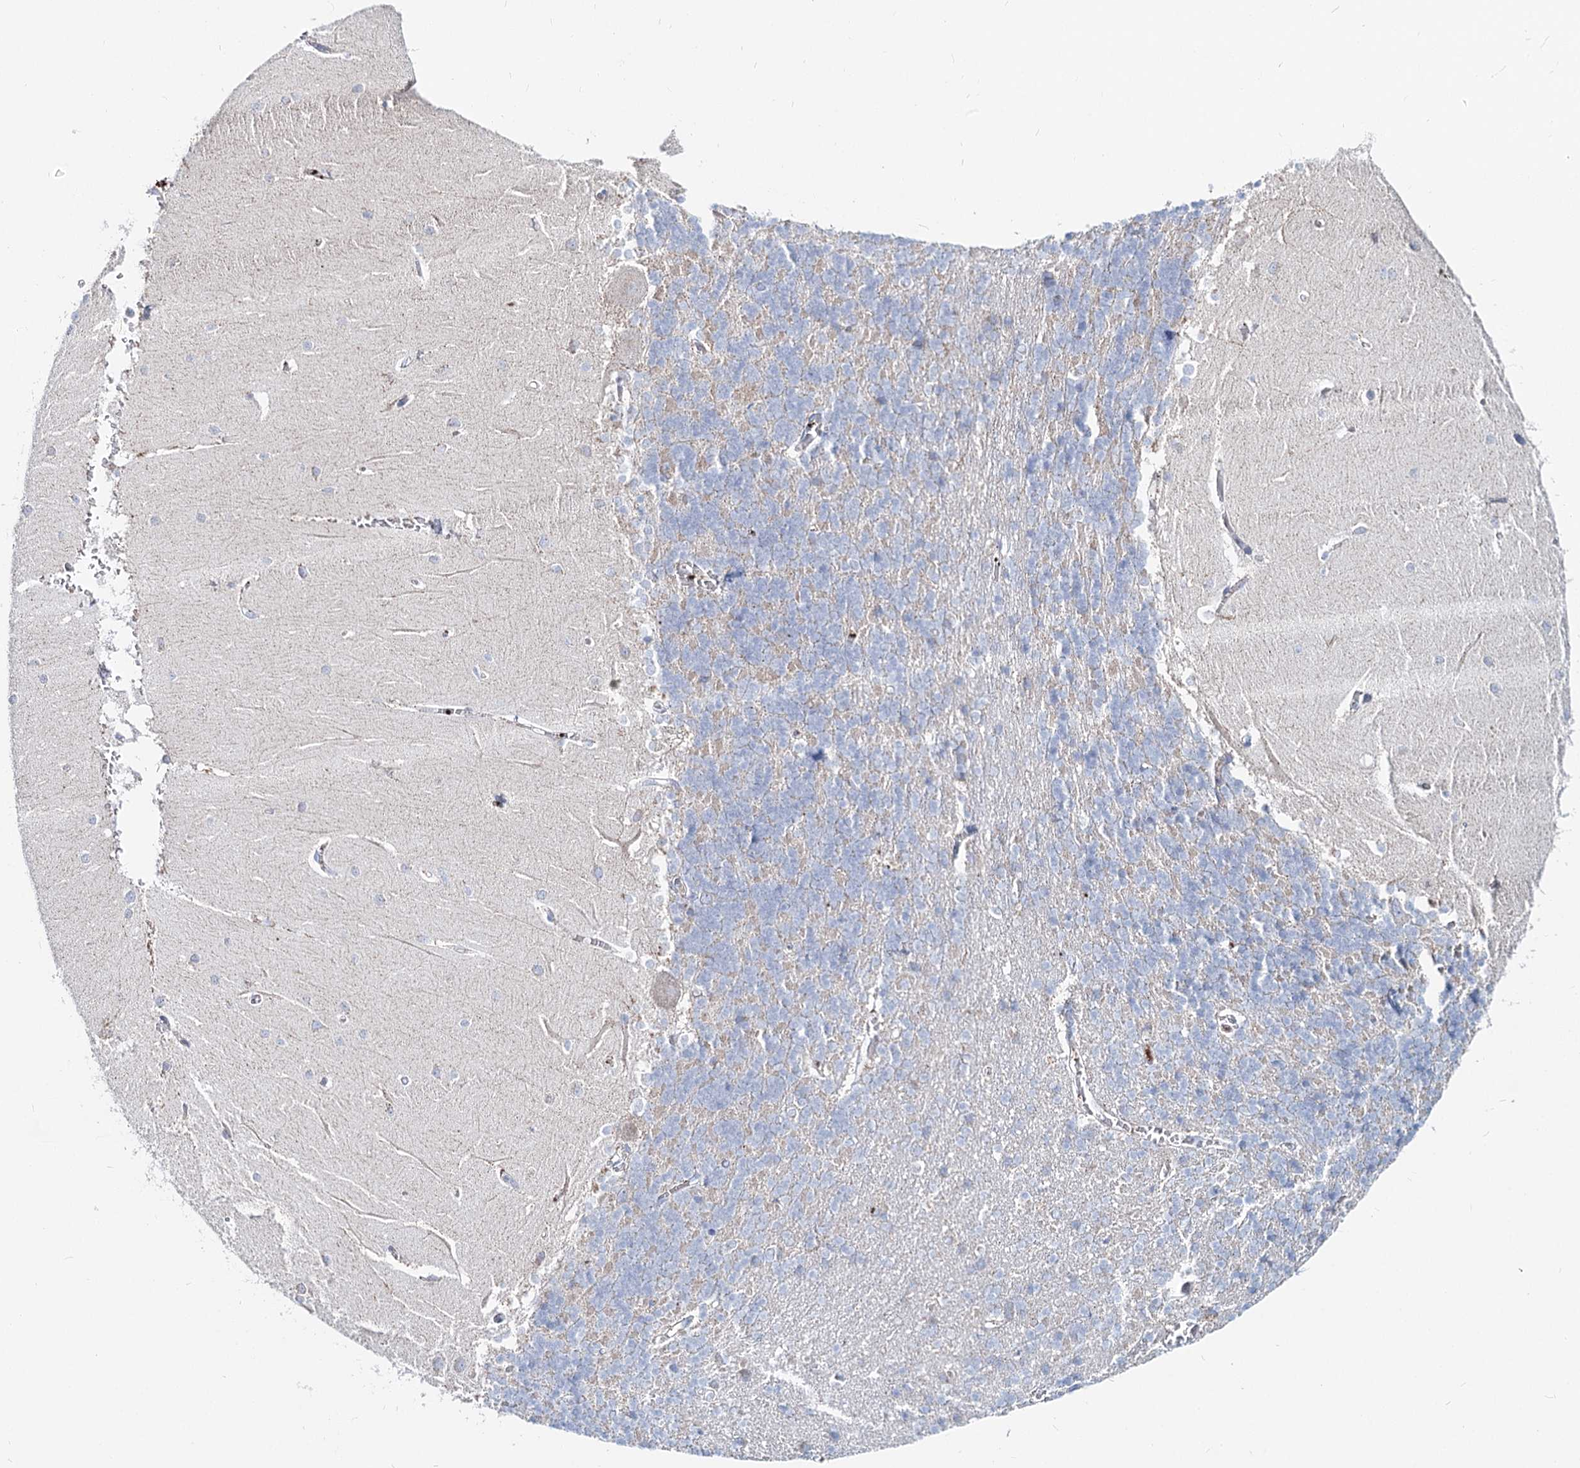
{"staining": {"intensity": "negative", "quantity": "none", "location": "none"}, "tissue": "cerebellum", "cell_type": "Cells in granular layer", "image_type": "normal", "snomed": [{"axis": "morphology", "description": "Normal tissue, NOS"}, {"axis": "topography", "description": "Cerebellum"}], "caption": "Normal cerebellum was stained to show a protein in brown. There is no significant positivity in cells in granular layer. (Immunohistochemistry (ihc), brightfield microscopy, high magnification).", "gene": "MCCC2", "patient": {"sex": "male", "age": 37}}